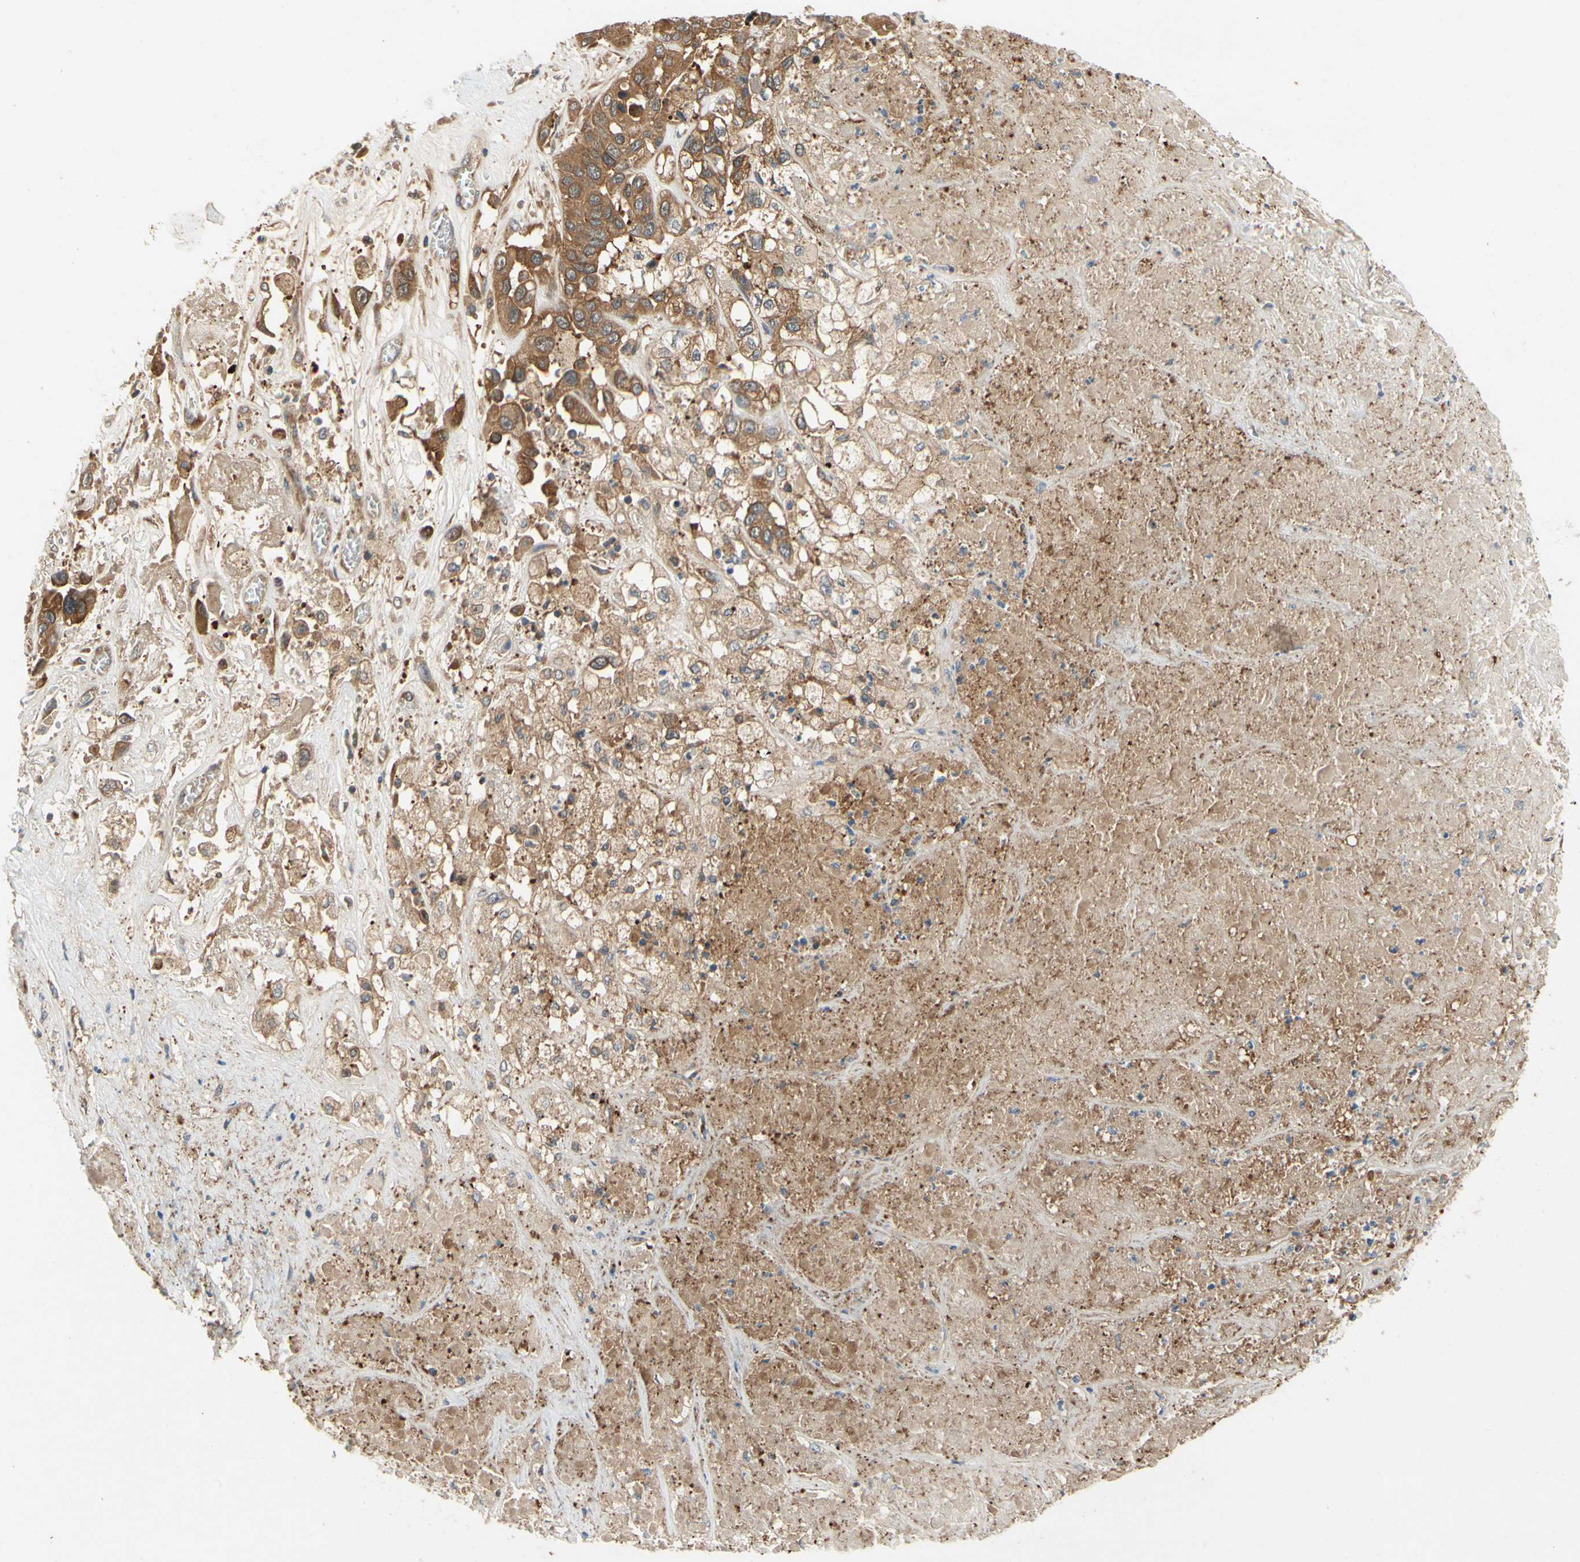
{"staining": {"intensity": "moderate", "quantity": ">75%", "location": "cytoplasmic/membranous"}, "tissue": "liver cancer", "cell_type": "Tumor cells", "image_type": "cancer", "snomed": [{"axis": "morphology", "description": "Cholangiocarcinoma"}, {"axis": "topography", "description": "Liver"}], "caption": "This is a histology image of immunohistochemistry staining of liver cancer, which shows moderate staining in the cytoplasmic/membranous of tumor cells.", "gene": "TDRP", "patient": {"sex": "female", "age": 52}}